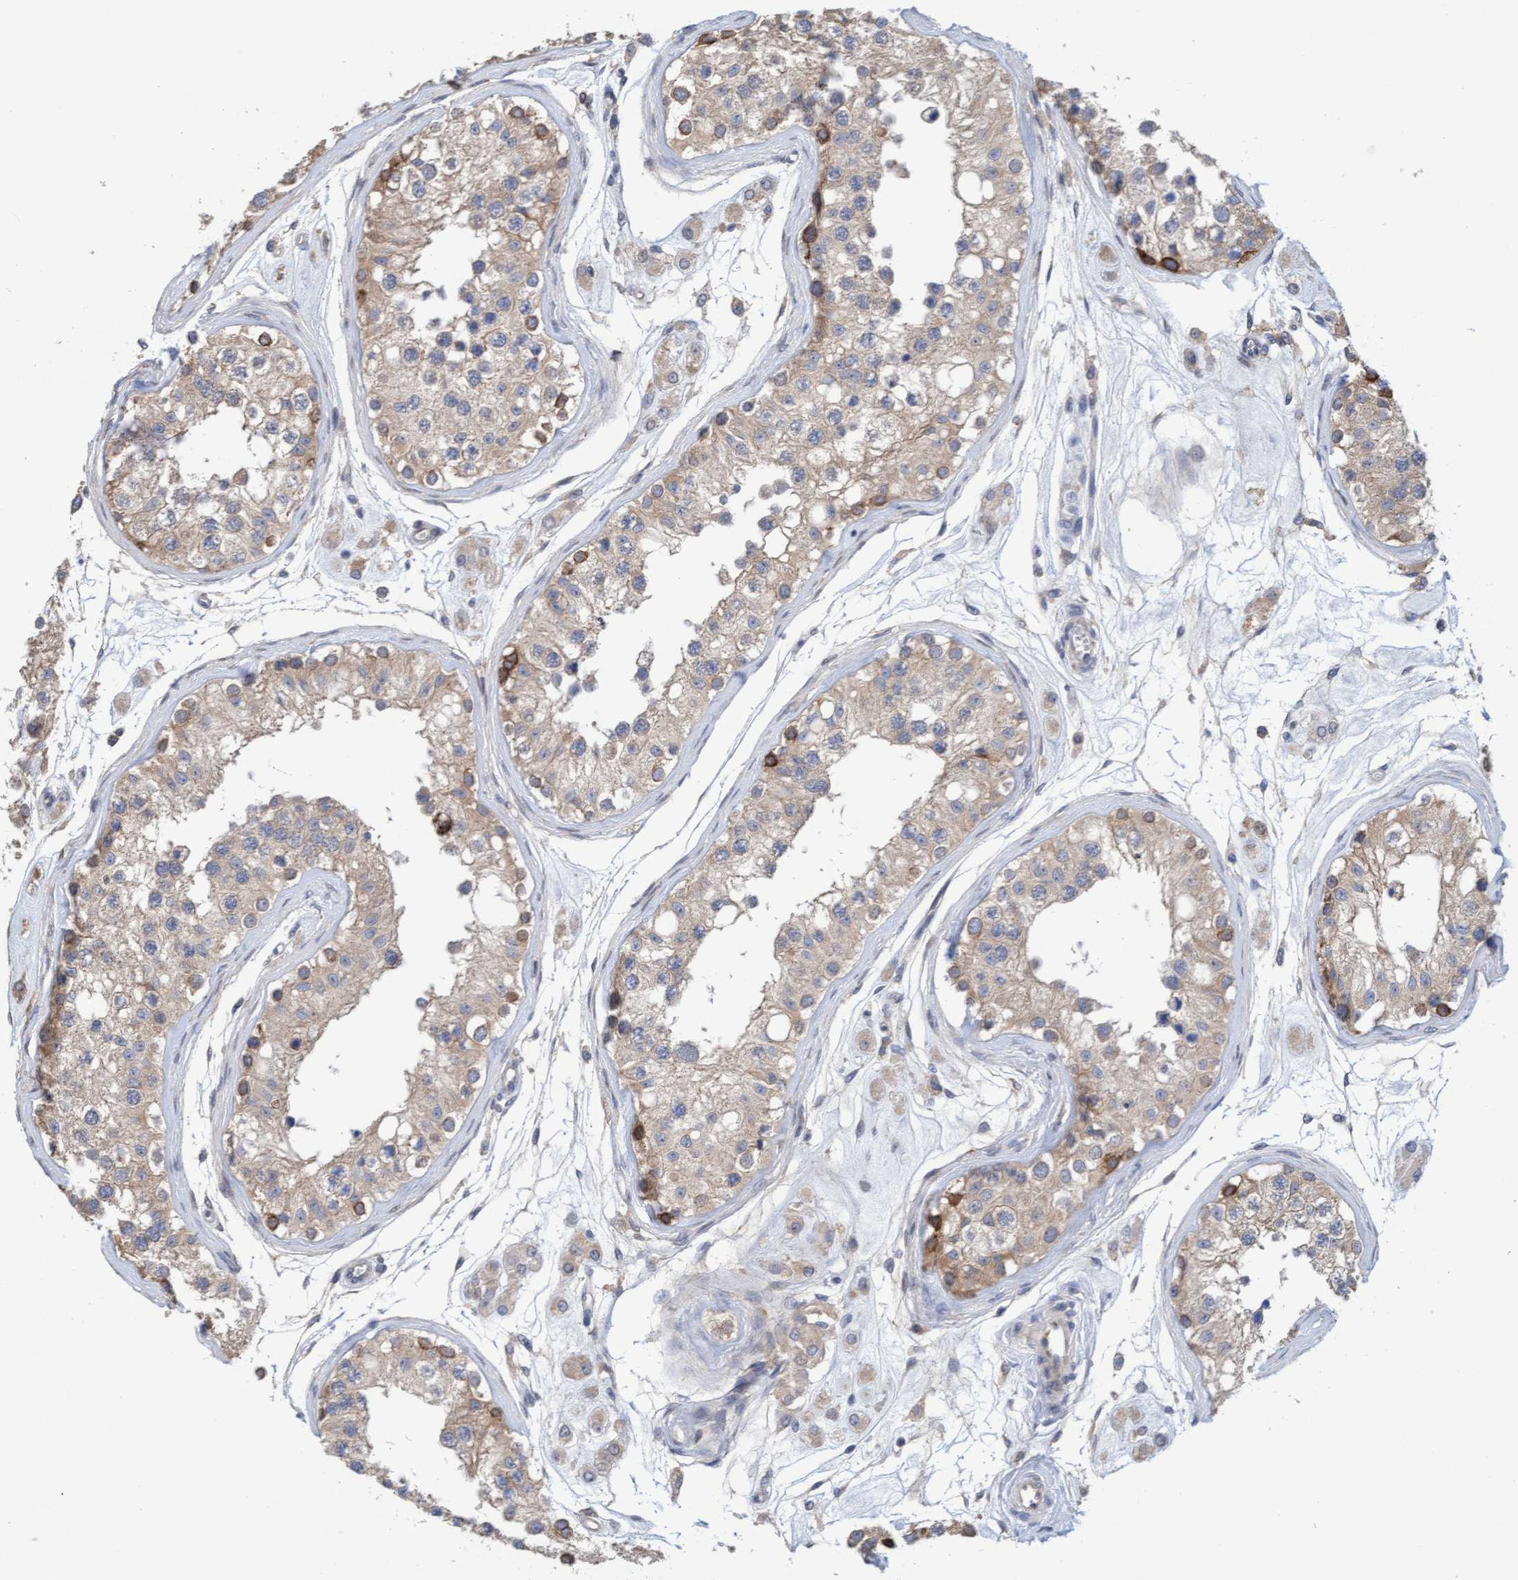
{"staining": {"intensity": "moderate", "quantity": "<25%", "location": "cytoplasmic/membranous"}, "tissue": "testis", "cell_type": "Cells in seminiferous ducts", "image_type": "normal", "snomed": [{"axis": "morphology", "description": "Normal tissue, NOS"}, {"axis": "morphology", "description": "Adenocarcinoma, metastatic, NOS"}, {"axis": "topography", "description": "Testis"}], "caption": "Normal testis displays moderate cytoplasmic/membranous positivity in about <25% of cells in seminiferous ducts.", "gene": "MMP8", "patient": {"sex": "male", "age": 26}}